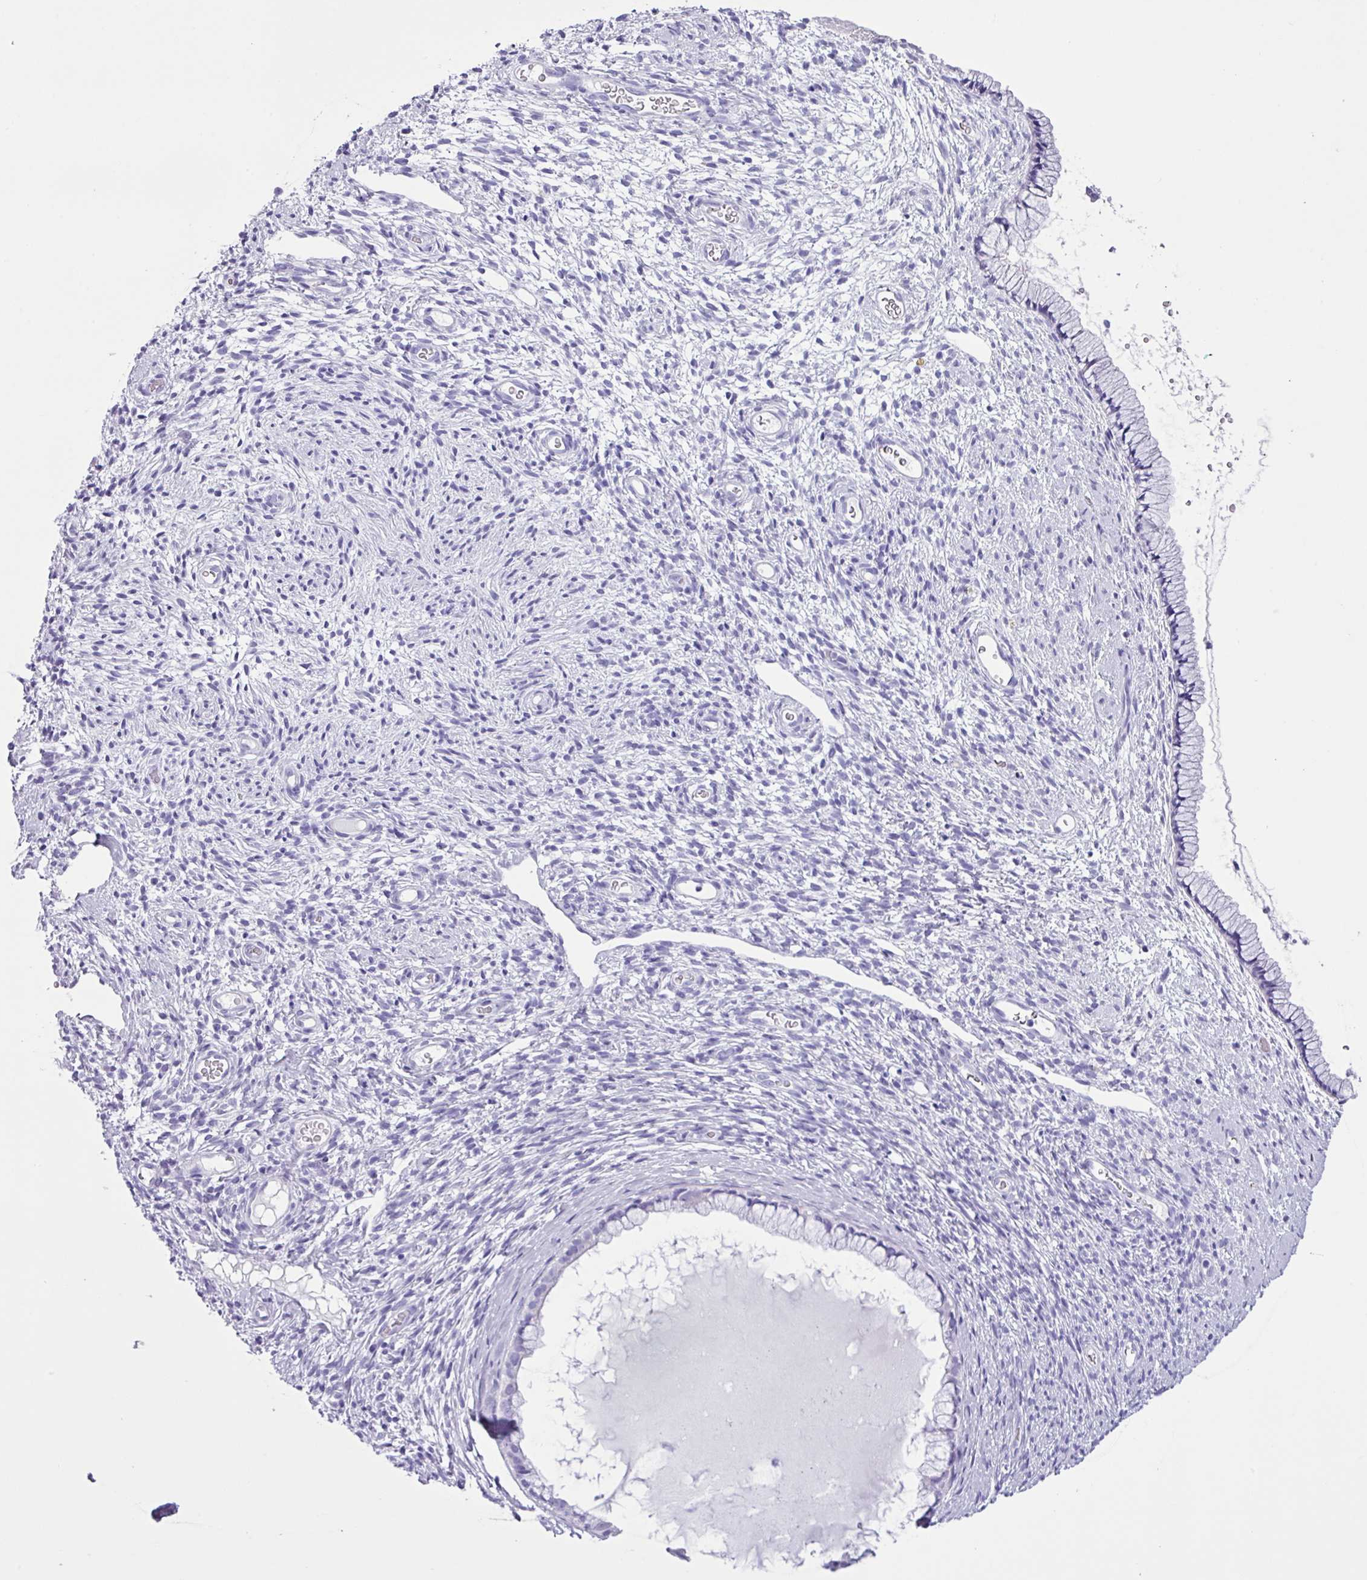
{"staining": {"intensity": "negative", "quantity": "none", "location": "none"}, "tissue": "cervix", "cell_type": "Glandular cells", "image_type": "normal", "snomed": [{"axis": "morphology", "description": "Normal tissue, NOS"}, {"axis": "topography", "description": "Cervix"}], "caption": "Glandular cells are negative for protein expression in normal human cervix. (DAB (3,3'-diaminobenzidine) IHC, high magnification).", "gene": "AGO3", "patient": {"sex": "female", "age": 76}}